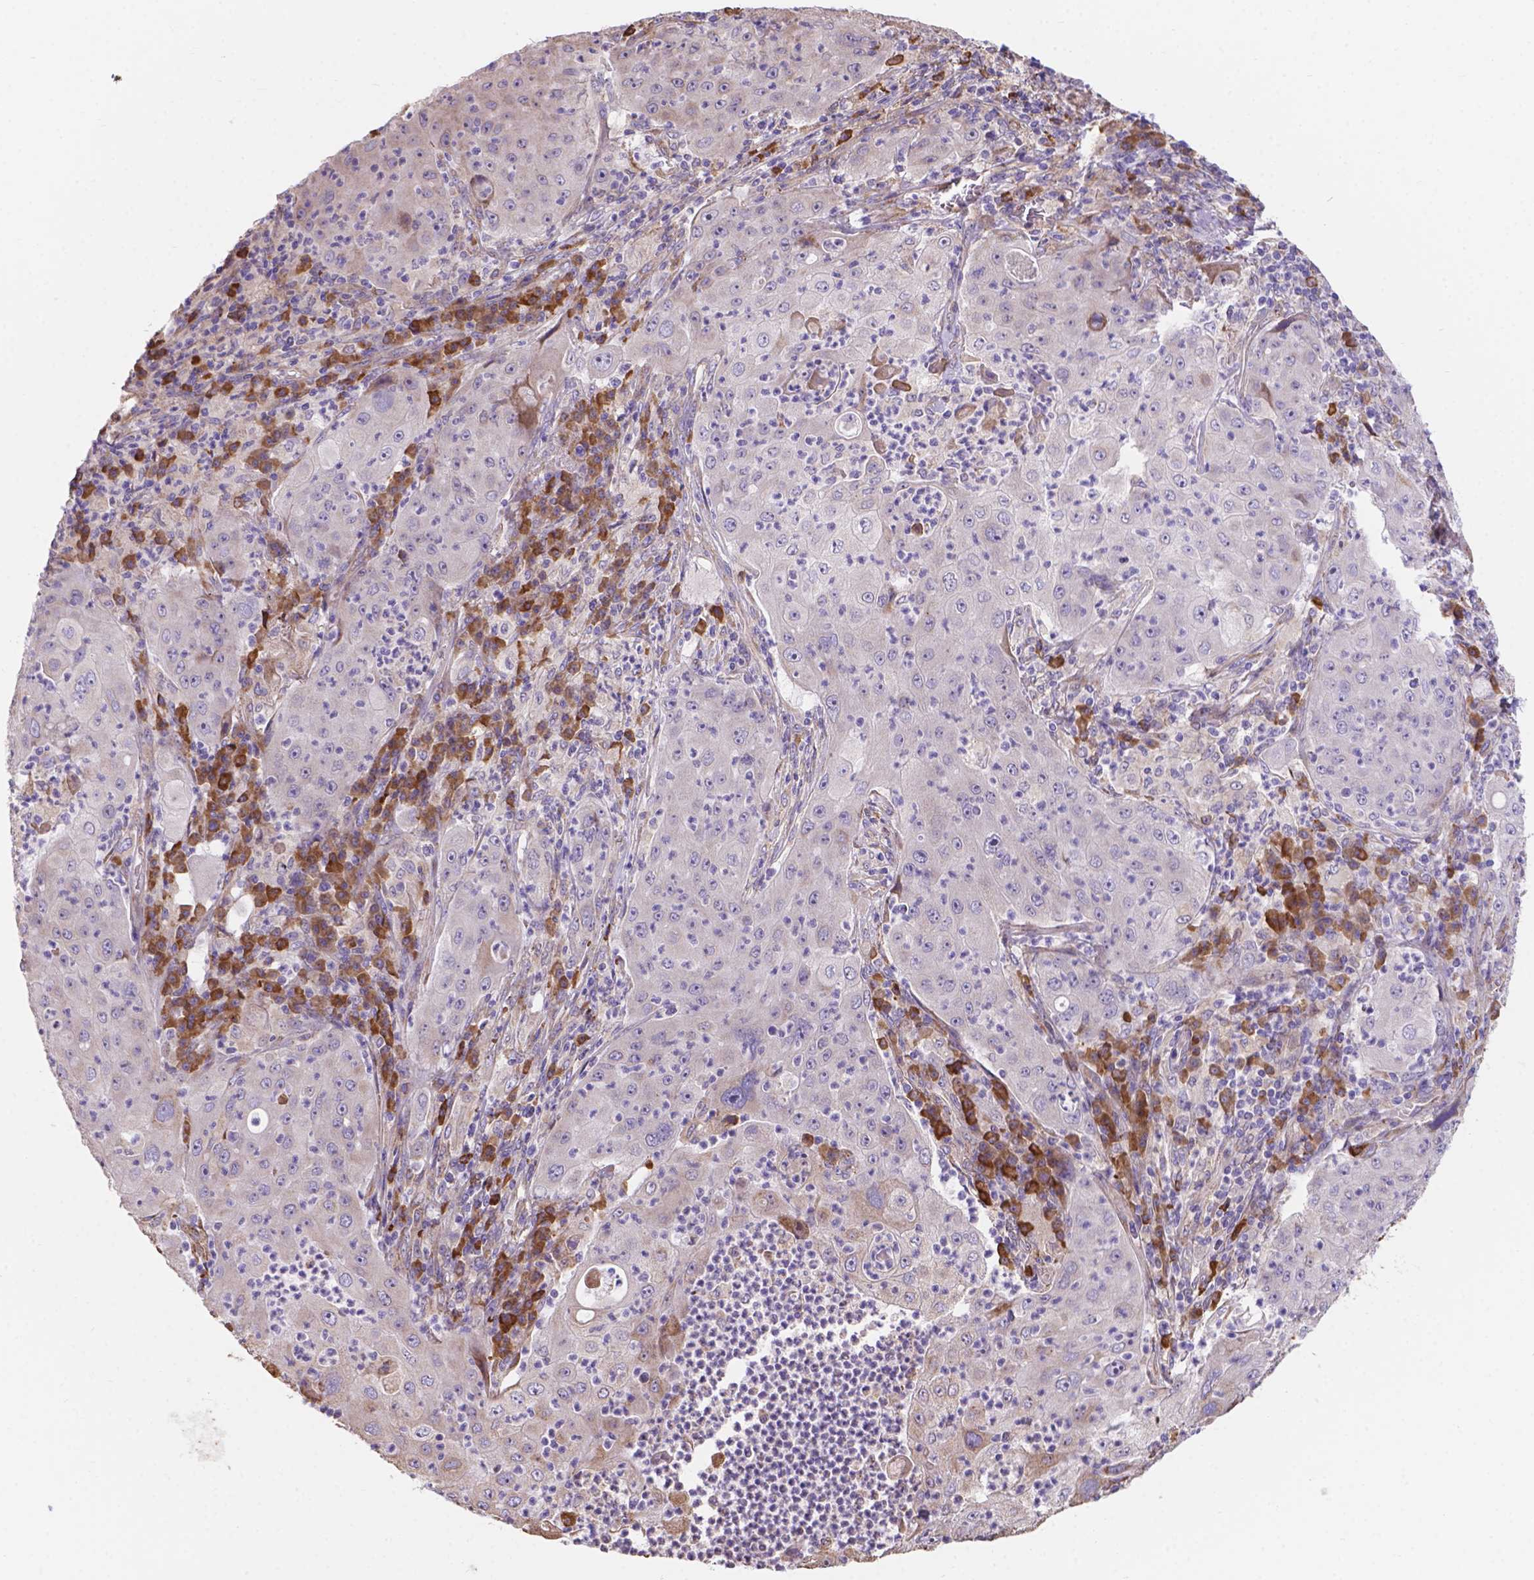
{"staining": {"intensity": "negative", "quantity": "none", "location": "none"}, "tissue": "lung cancer", "cell_type": "Tumor cells", "image_type": "cancer", "snomed": [{"axis": "morphology", "description": "Squamous cell carcinoma, NOS"}, {"axis": "topography", "description": "Lung"}], "caption": "An image of human squamous cell carcinoma (lung) is negative for staining in tumor cells.", "gene": "IPO11", "patient": {"sex": "female", "age": 59}}